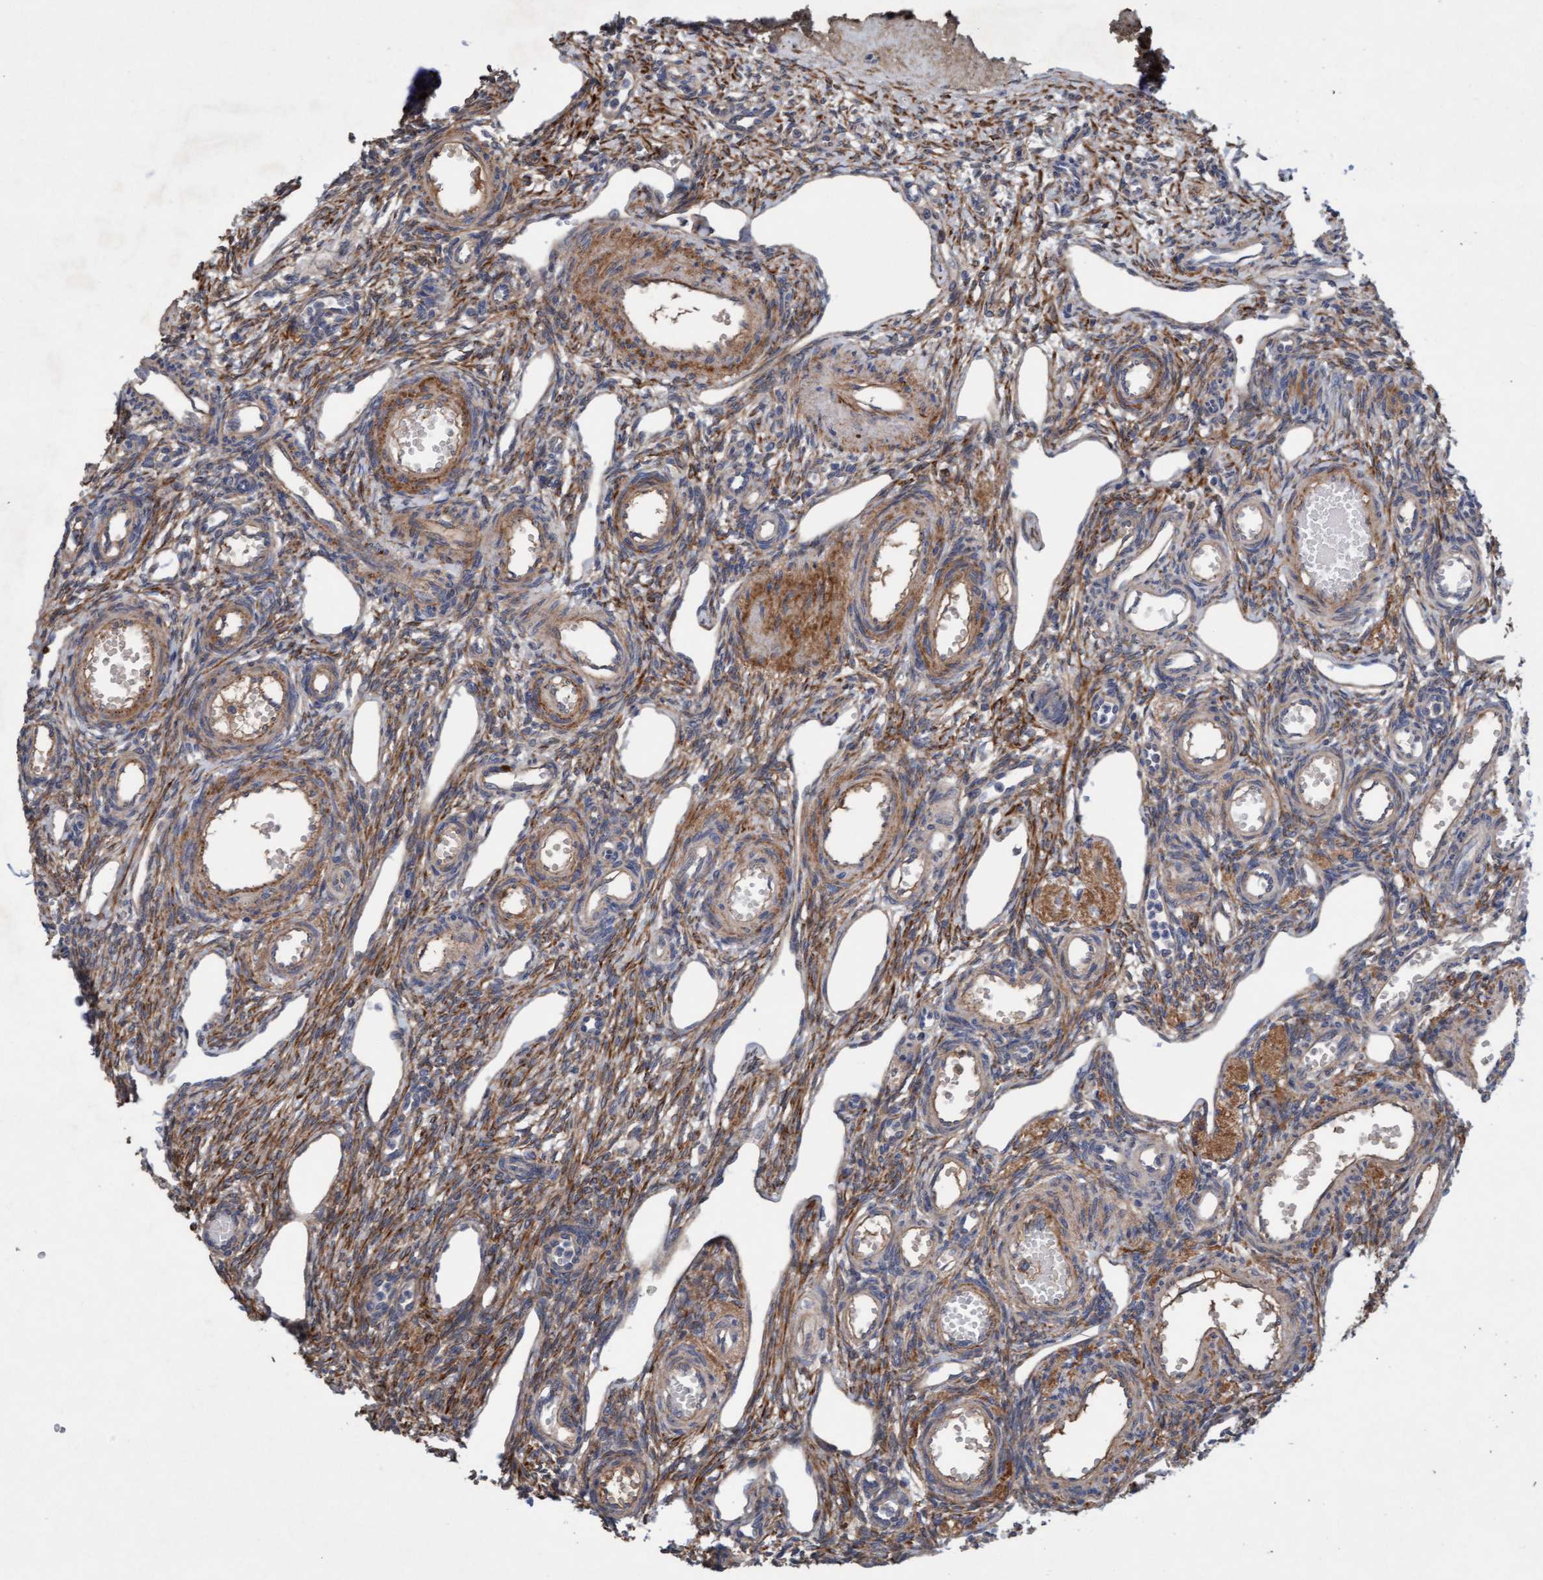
{"staining": {"intensity": "moderate", "quantity": "<25%", "location": "cytoplasmic/membranous"}, "tissue": "ovary", "cell_type": "Ovarian stroma cells", "image_type": "normal", "snomed": [{"axis": "morphology", "description": "Normal tissue, NOS"}, {"axis": "topography", "description": "Ovary"}], "caption": "Immunohistochemistry (IHC) micrograph of normal human ovary stained for a protein (brown), which shows low levels of moderate cytoplasmic/membranous expression in approximately <25% of ovarian stroma cells.", "gene": "DDHD2", "patient": {"sex": "female", "age": 33}}